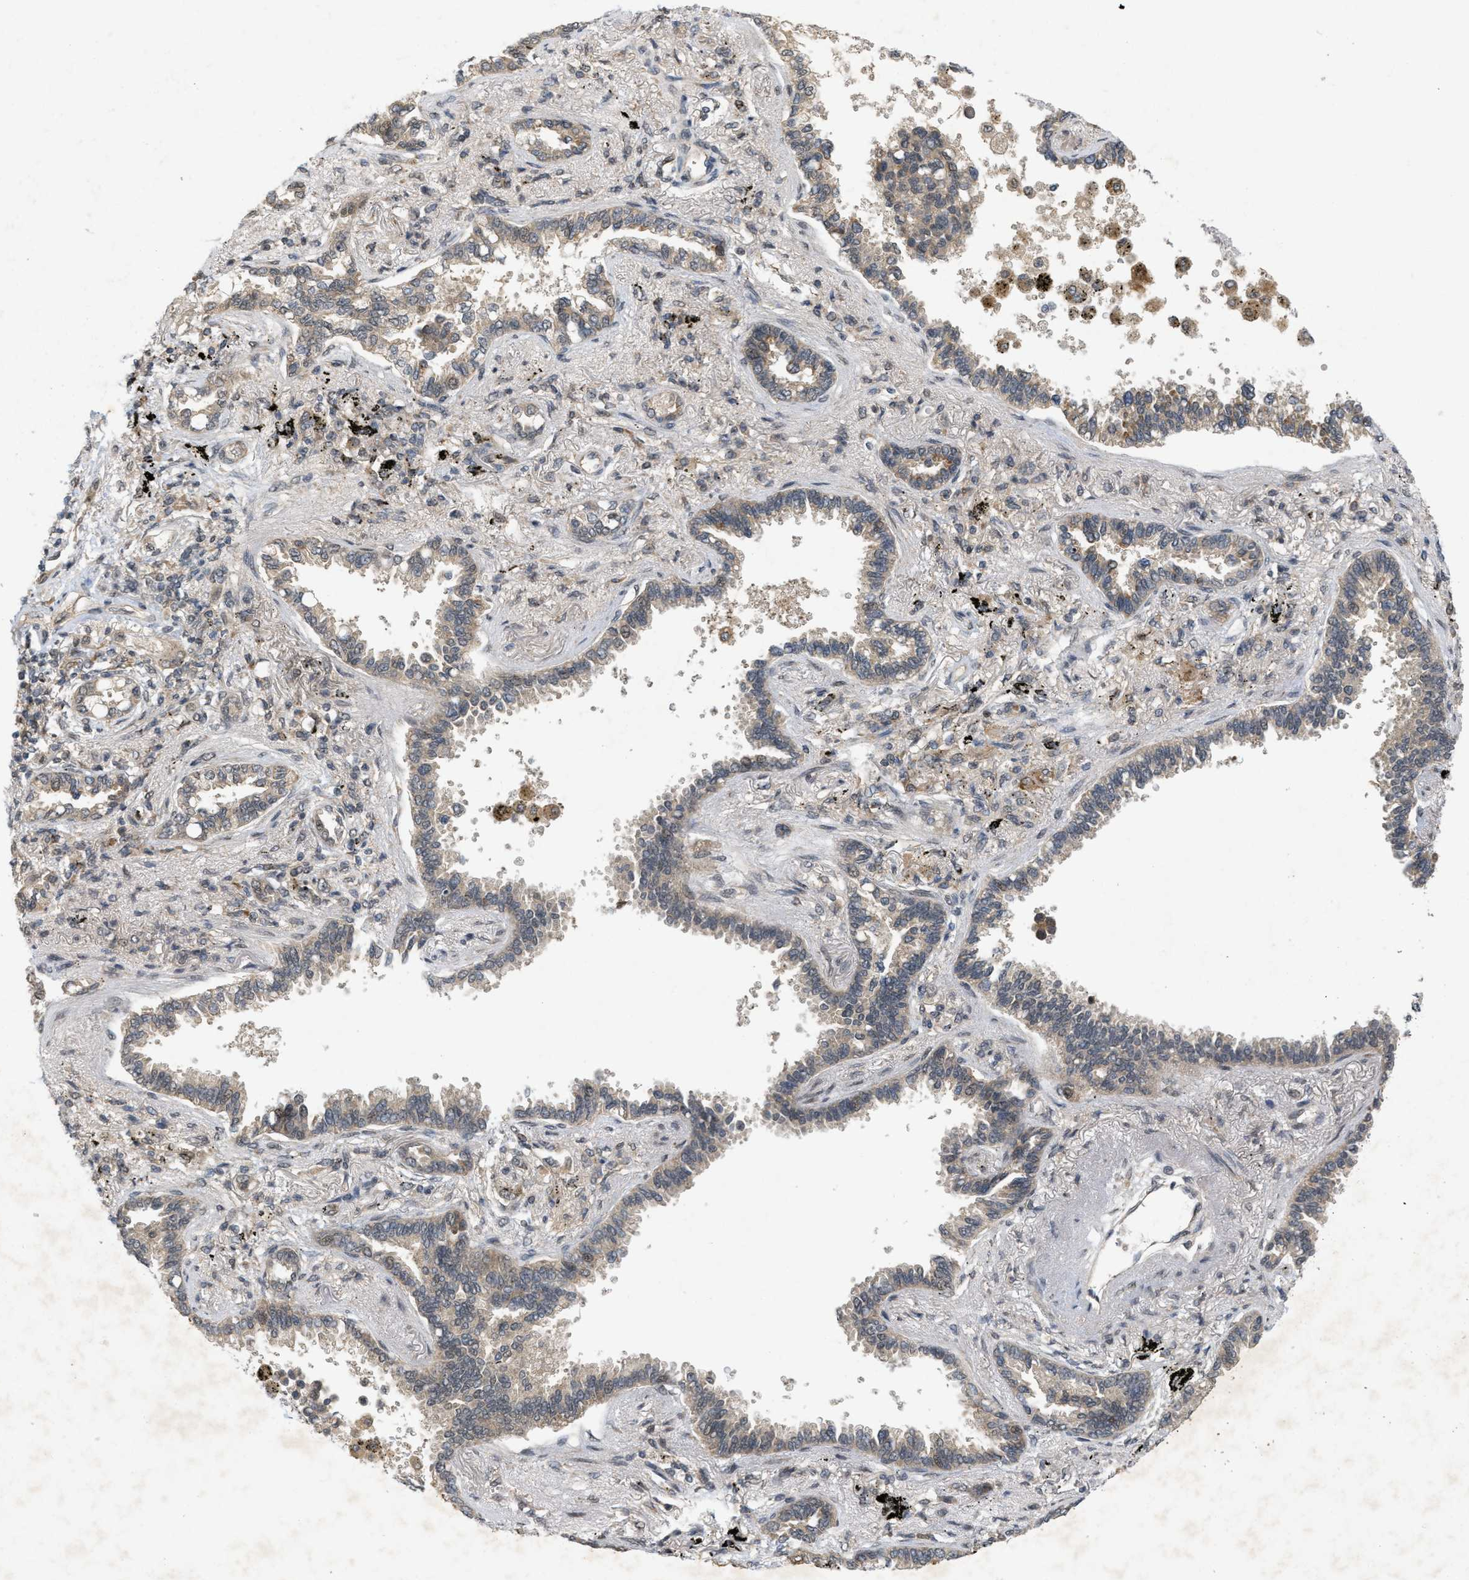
{"staining": {"intensity": "moderate", "quantity": ">75%", "location": "cytoplasmic/membranous"}, "tissue": "lung cancer", "cell_type": "Tumor cells", "image_type": "cancer", "snomed": [{"axis": "morphology", "description": "Normal tissue, NOS"}, {"axis": "morphology", "description": "Adenocarcinoma, NOS"}, {"axis": "topography", "description": "Lung"}], "caption": "Lung adenocarcinoma stained with DAB (3,3'-diaminobenzidine) immunohistochemistry shows medium levels of moderate cytoplasmic/membranous expression in about >75% of tumor cells. (Brightfield microscopy of DAB IHC at high magnification).", "gene": "PRKD1", "patient": {"sex": "male", "age": 59}}